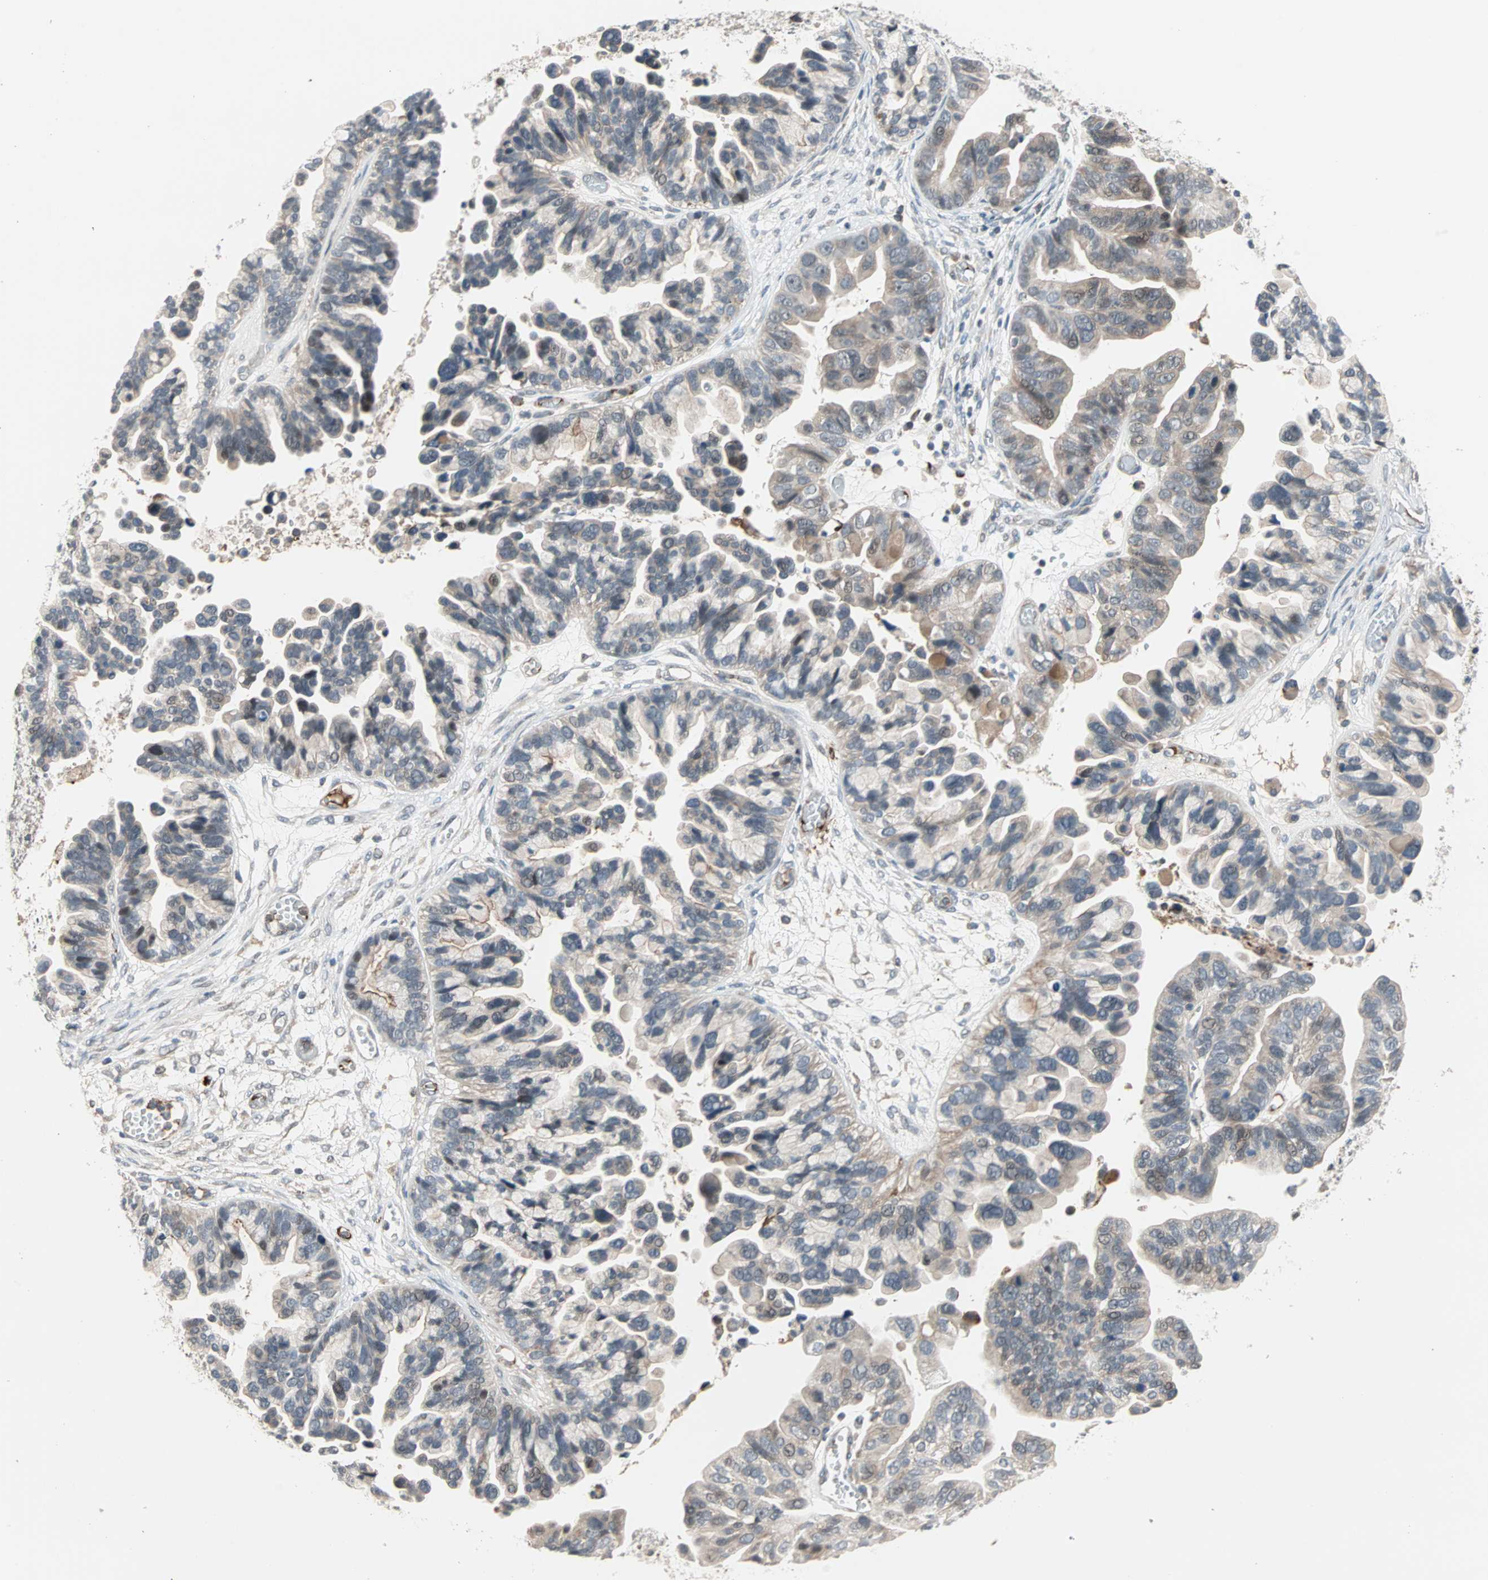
{"staining": {"intensity": "weak", "quantity": "25%-75%", "location": "cytoplasmic/membranous"}, "tissue": "ovarian cancer", "cell_type": "Tumor cells", "image_type": "cancer", "snomed": [{"axis": "morphology", "description": "Cystadenocarcinoma, serous, NOS"}, {"axis": "topography", "description": "Ovary"}], "caption": "Protein staining of ovarian cancer (serous cystadenocarcinoma) tissue reveals weak cytoplasmic/membranous staining in about 25%-75% of tumor cells. (brown staining indicates protein expression, while blue staining denotes nuclei).", "gene": "PROS1", "patient": {"sex": "female", "age": 56}}